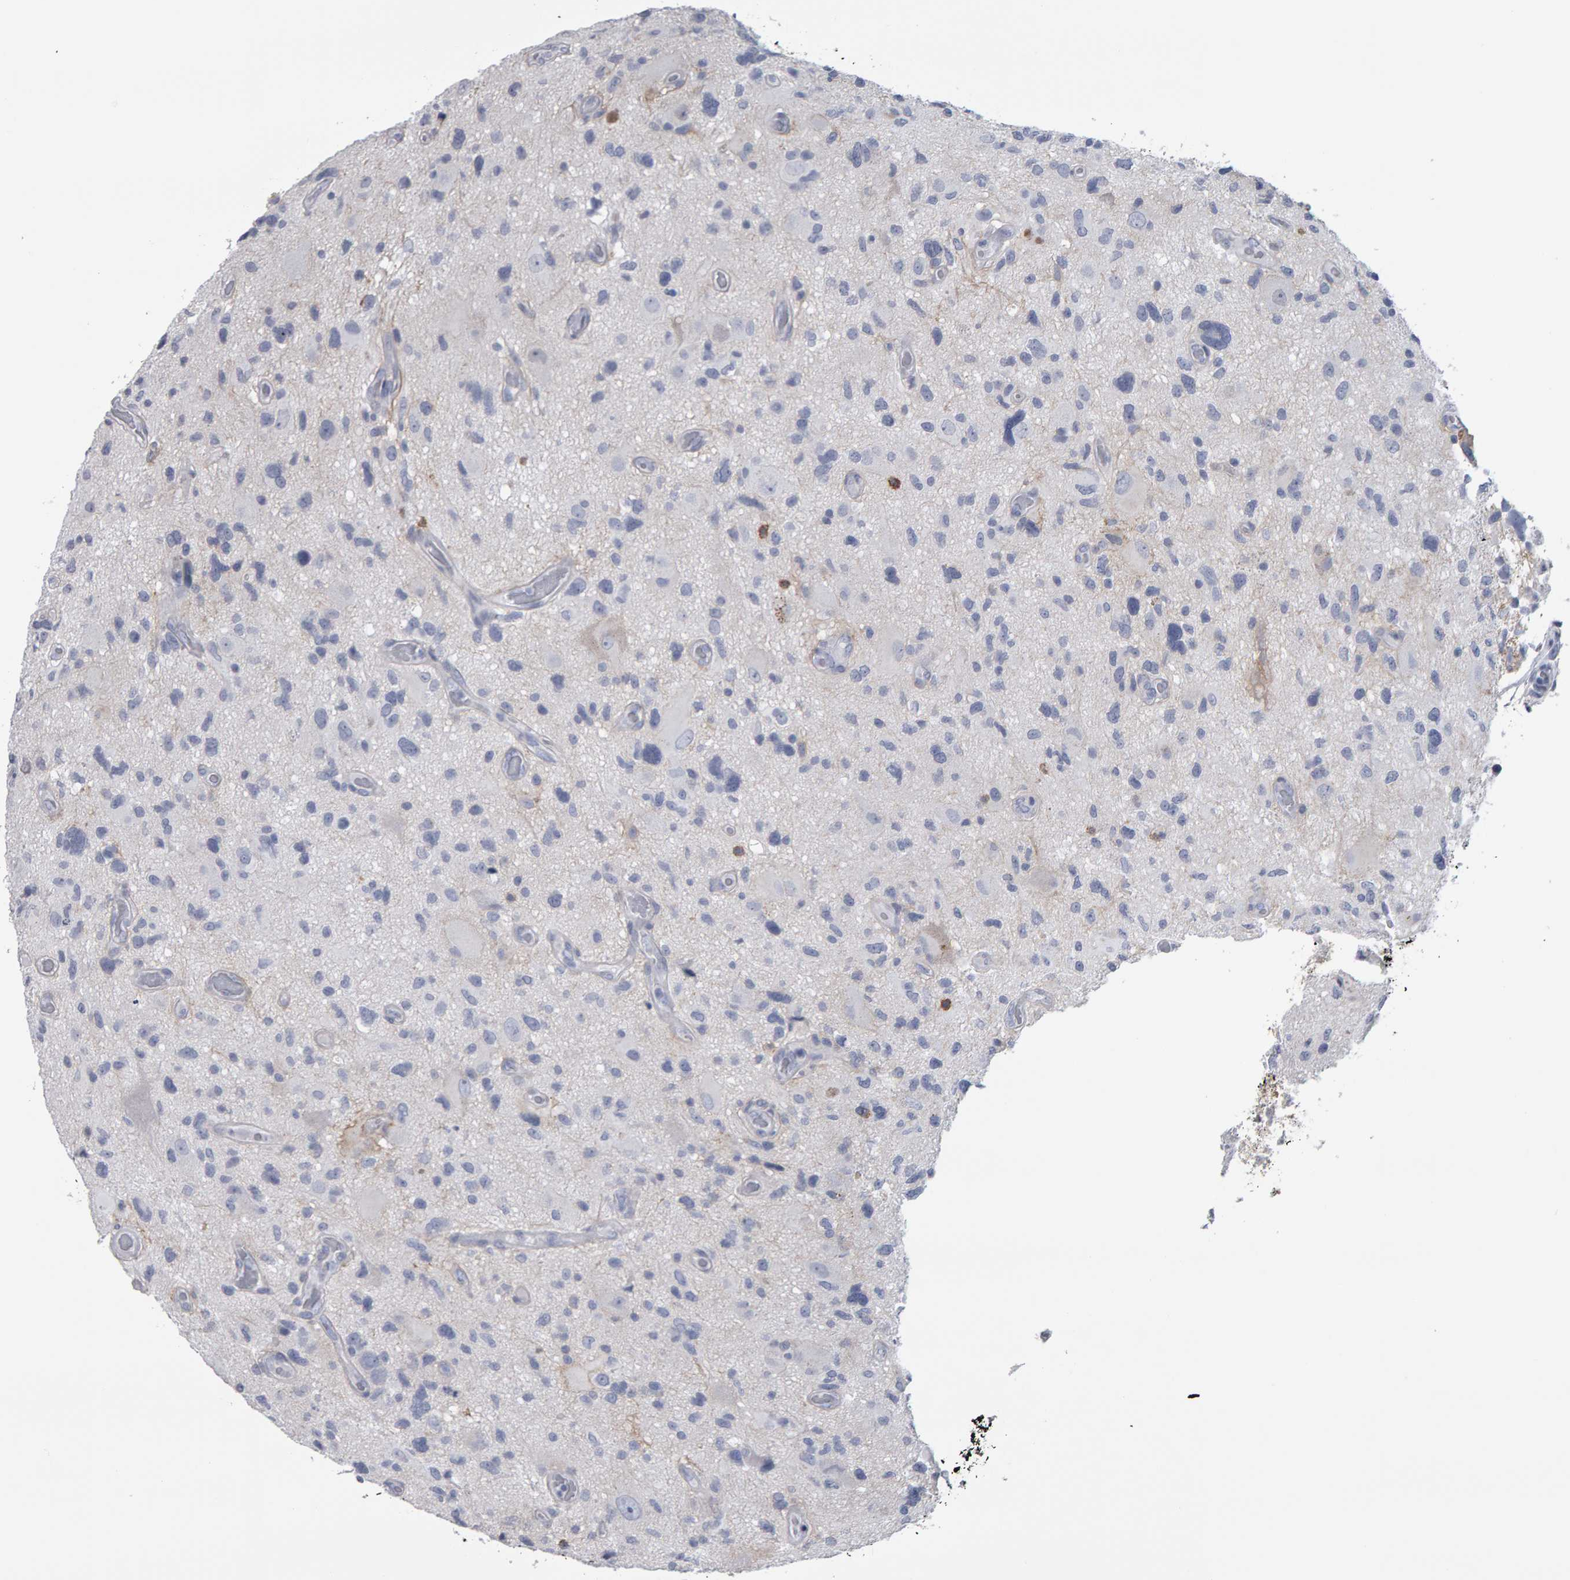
{"staining": {"intensity": "negative", "quantity": "none", "location": "none"}, "tissue": "glioma", "cell_type": "Tumor cells", "image_type": "cancer", "snomed": [{"axis": "morphology", "description": "Glioma, malignant, High grade"}, {"axis": "topography", "description": "Brain"}], "caption": "Protein analysis of malignant high-grade glioma demonstrates no significant staining in tumor cells.", "gene": "CD38", "patient": {"sex": "male", "age": 33}}